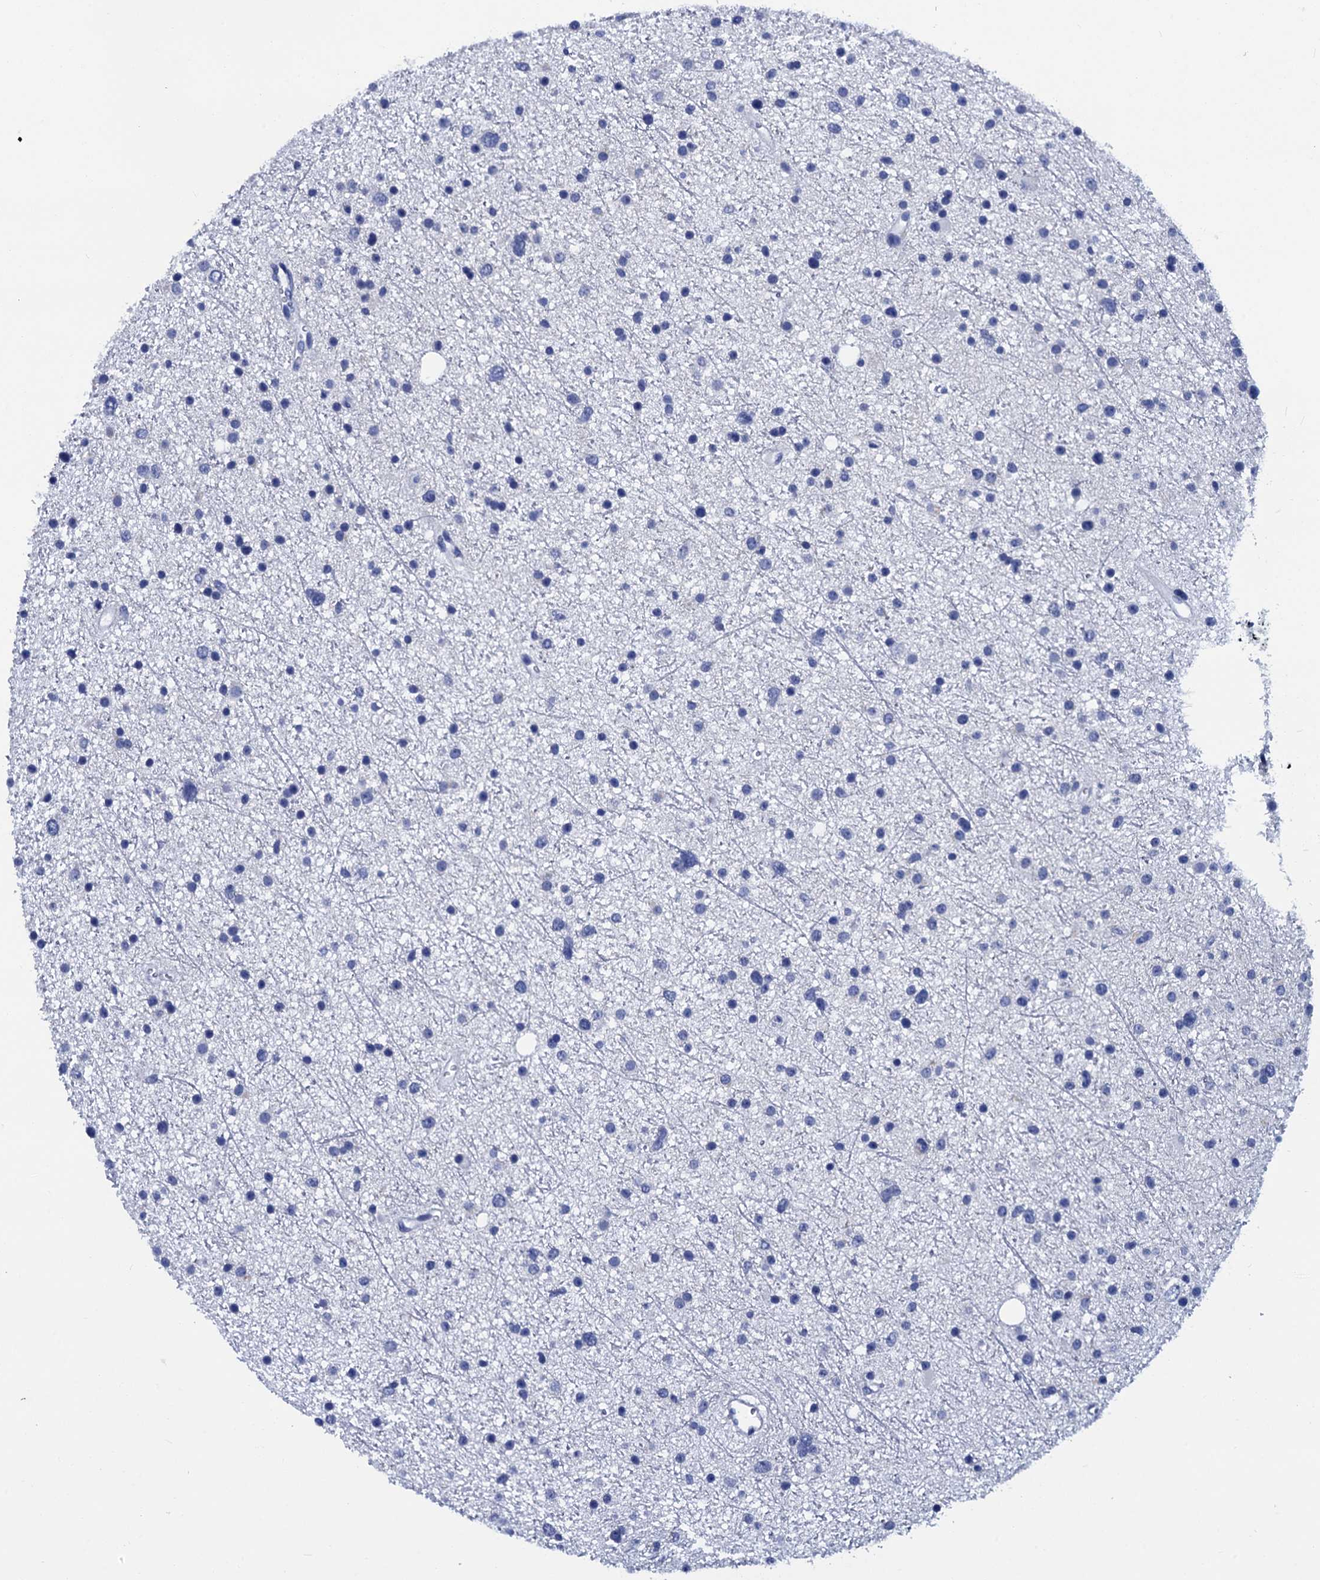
{"staining": {"intensity": "negative", "quantity": "none", "location": "none"}, "tissue": "glioma", "cell_type": "Tumor cells", "image_type": "cancer", "snomed": [{"axis": "morphology", "description": "Glioma, malignant, Low grade"}, {"axis": "topography", "description": "Cerebral cortex"}], "caption": "Protein analysis of glioma shows no significant positivity in tumor cells. (IHC, brightfield microscopy, high magnification).", "gene": "MYBPC3", "patient": {"sex": "female", "age": 39}}